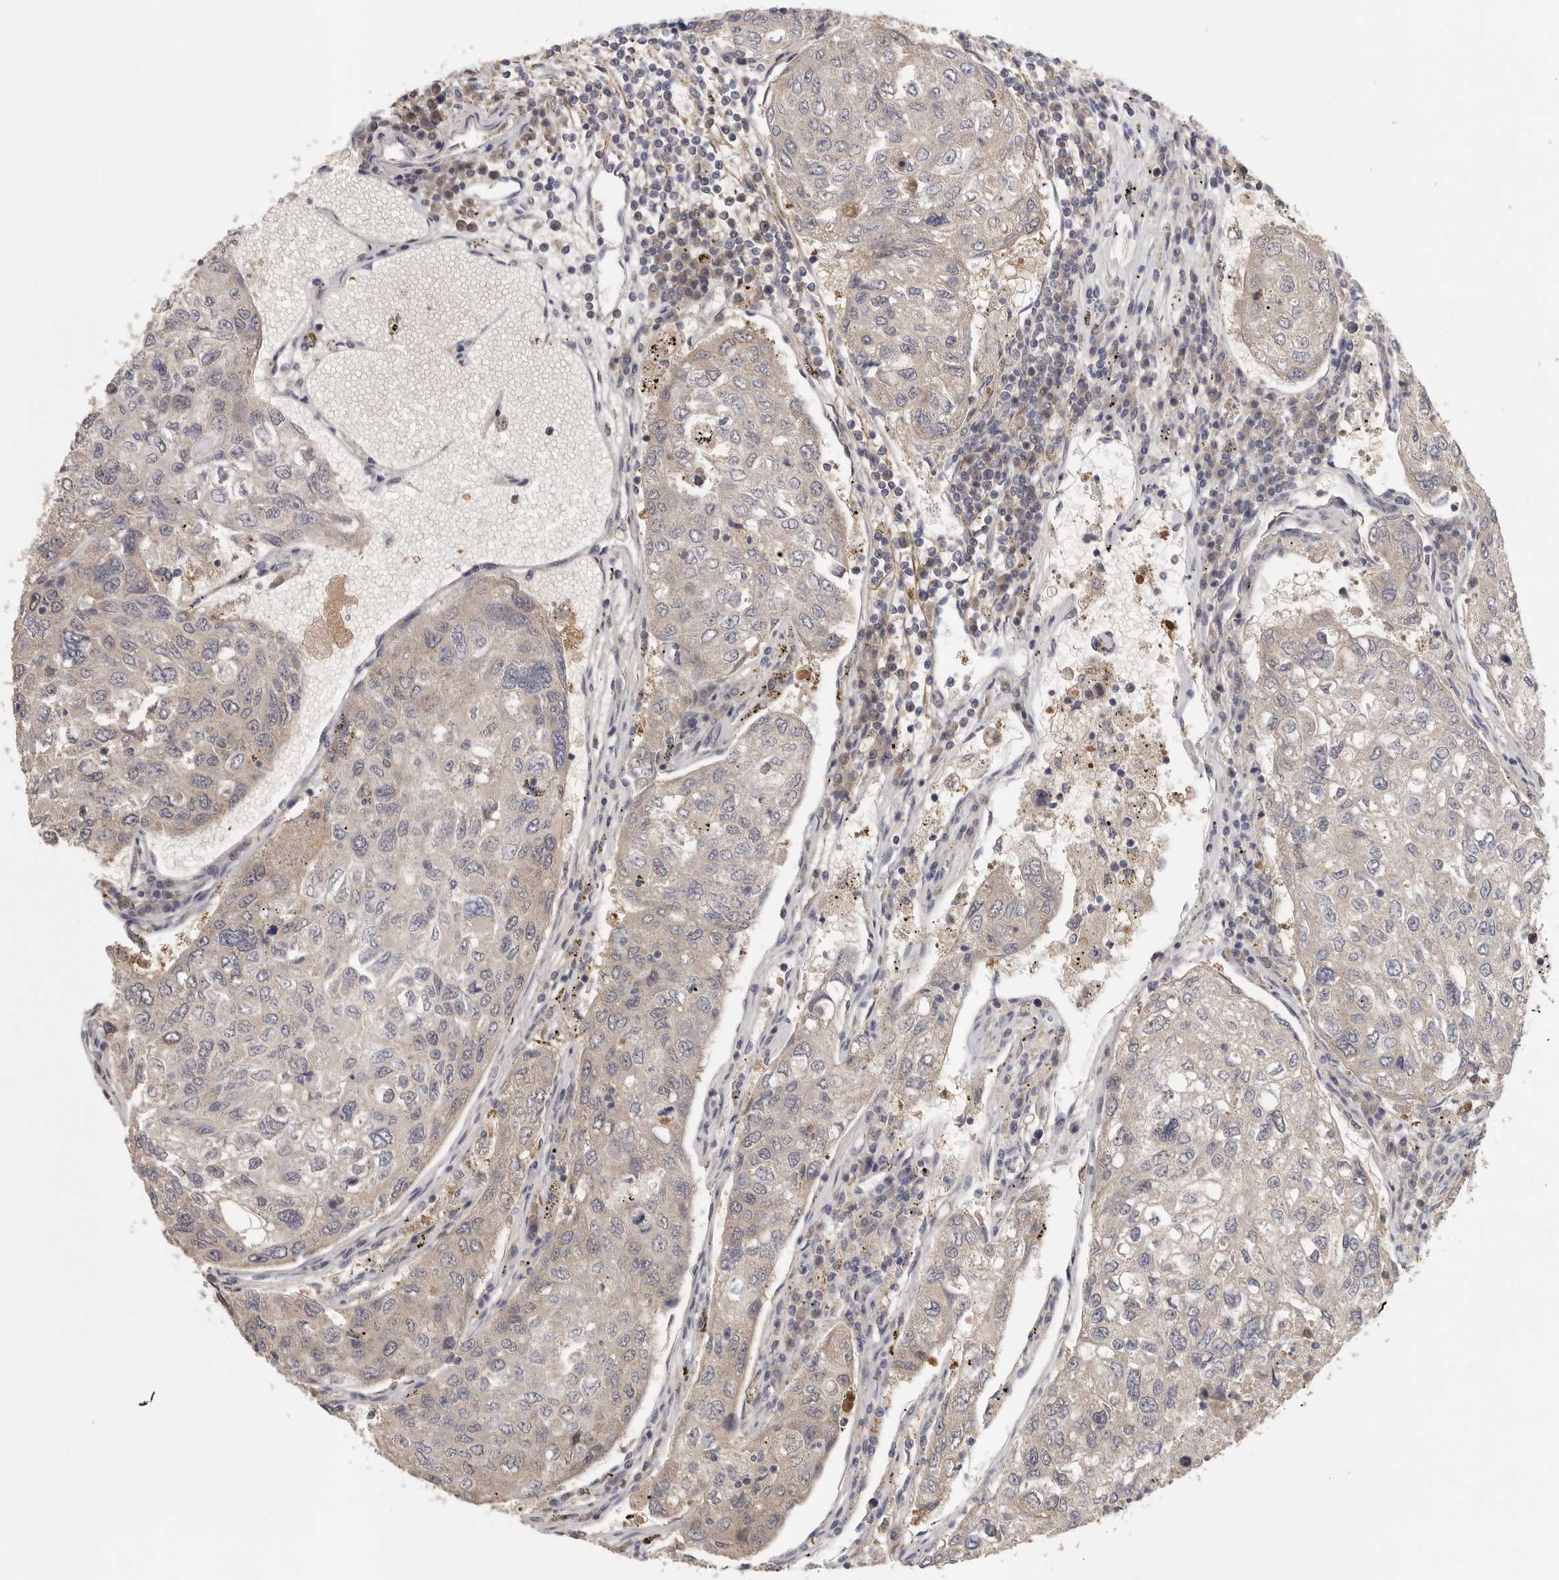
{"staining": {"intensity": "weak", "quantity": "<25%", "location": "cytoplasmic/membranous"}, "tissue": "urothelial cancer", "cell_type": "Tumor cells", "image_type": "cancer", "snomed": [{"axis": "morphology", "description": "Urothelial carcinoma, High grade"}, {"axis": "topography", "description": "Lymph node"}, {"axis": "topography", "description": "Urinary bladder"}], "caption": "Tumor cells are negative for brown protein staining in urothelial cancer.", "gene": "CFAP298", "patient": {"sex": "male", "age": 51}}